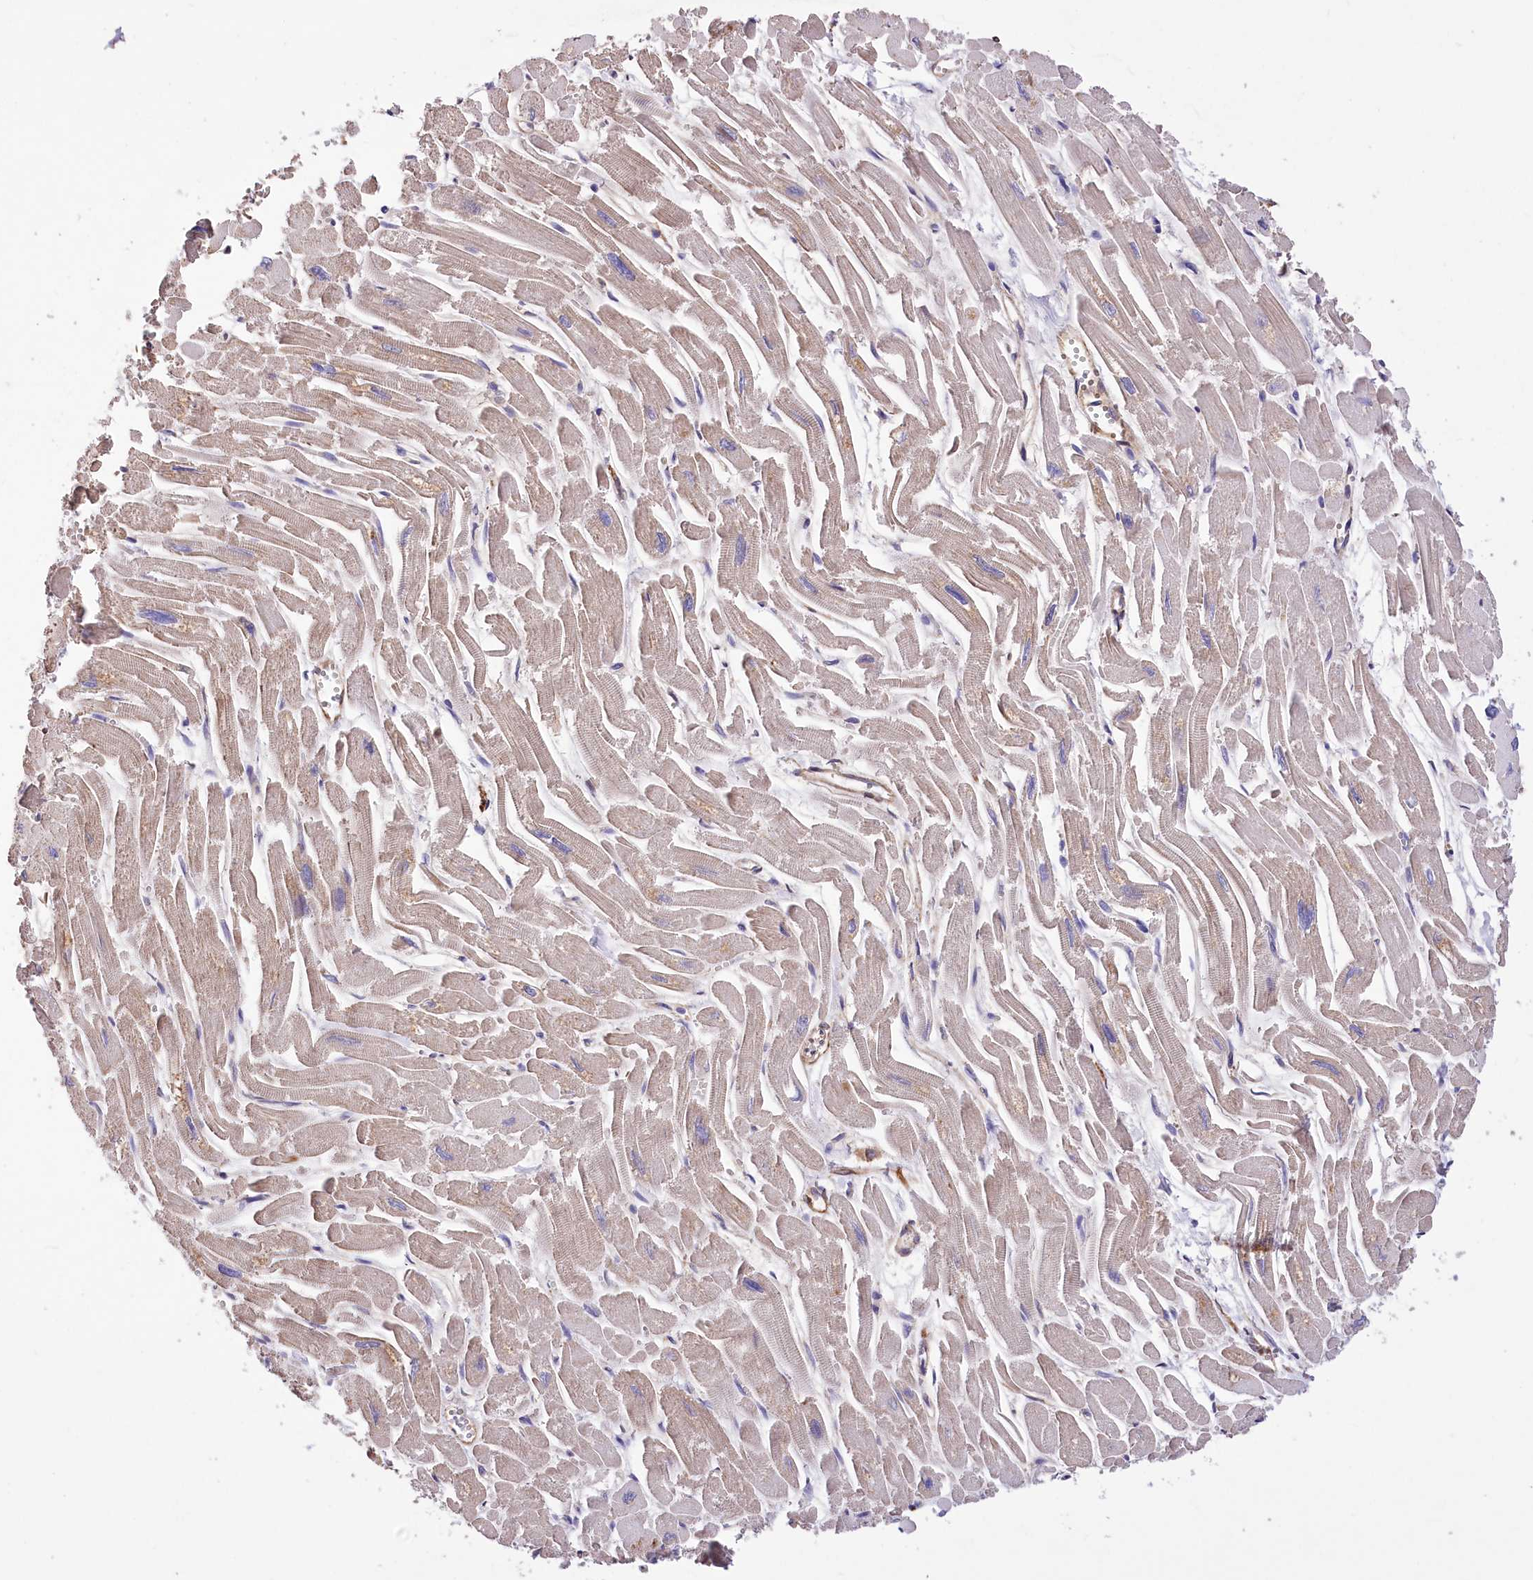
{"staining": {"intensity": "moderate", "quantity": "25%-75%", "location": "cytoplasmic/membranous"}, "tissue": "heart muscle", "cell_type": "Cardiomyocytes", "image_type": "normal", "snomed": [{"axis": "morphology", "description": "Normal tissue, NOS"}, {"axis": "topography", "description": "Heart"}], "caption": "Immunohistochemical staining of normal human heart muscle exhibits medium levels of moderate cytoplasmic/membranous staining in approximately 25%-75% of cardiomyocytes. The protein is stained brown, and the nuclei are stained in blue (DAB (3,3'-diaminobenzidine) IHC with brightfield microscopy, high magnification).", "gene": "DPP3", "patient": {"sex": "male", "age": 54}}